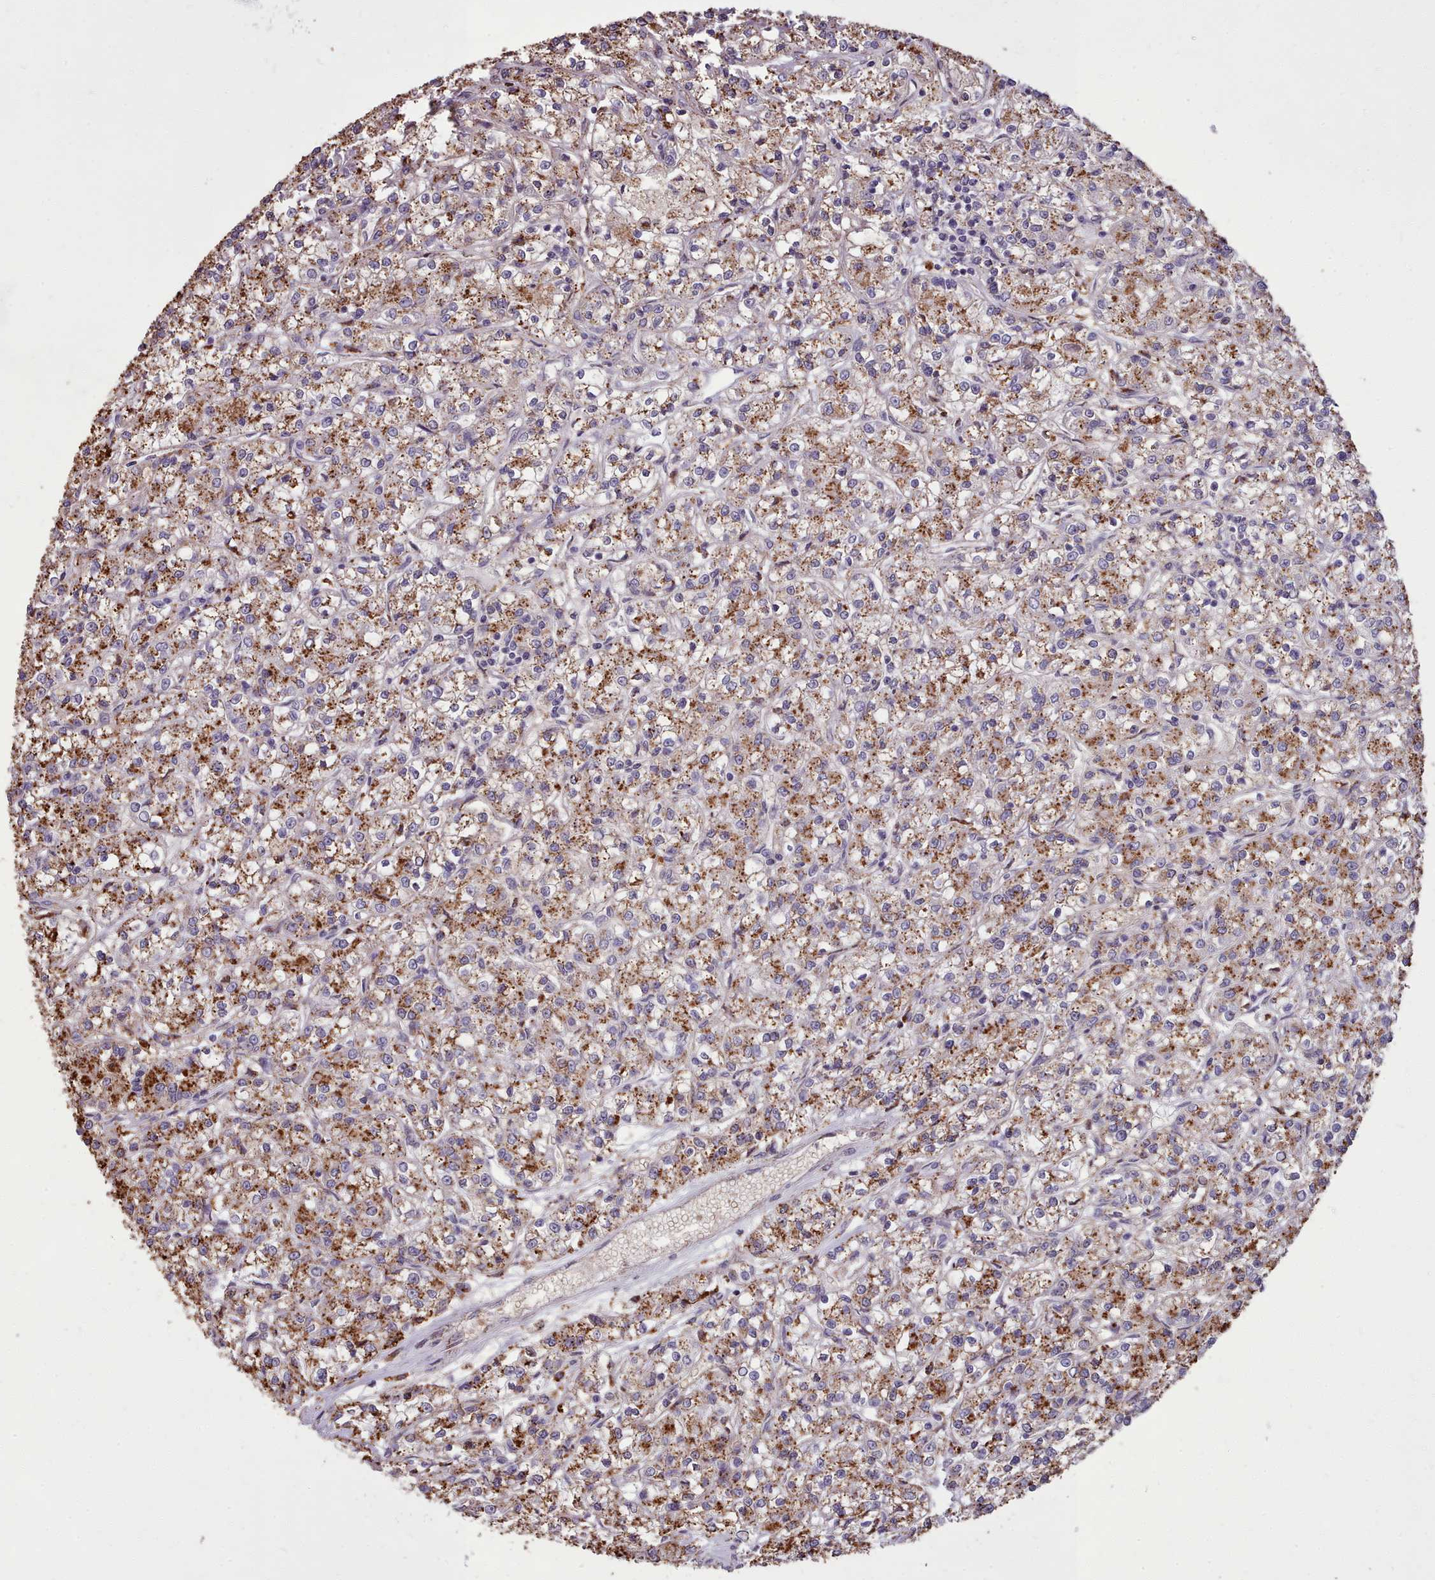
{"staining": {"intensity": "moderate", "quantity": ">75%", "location": "cytoplasmic/membranous"}, "tissue": "renal cancer", "cell_type": "Tumor cells", "image_type": "cancer", "snomed": [{"axis": "morphology", "description": "Adenocarcinoma, NOS"}, {"axis": "topography", "description": "Kidney"}], "caption": "A medium amount of moderate cytoplasmic/membranous staining is seen in approximately >75% of tumor cells in adenocarcinoma (renal) tissue. (Brightfield microscopy of DAB IHC at high magnification).", "gene": "PACSIN3", "patient": {"sex": "female", "age": 59}}